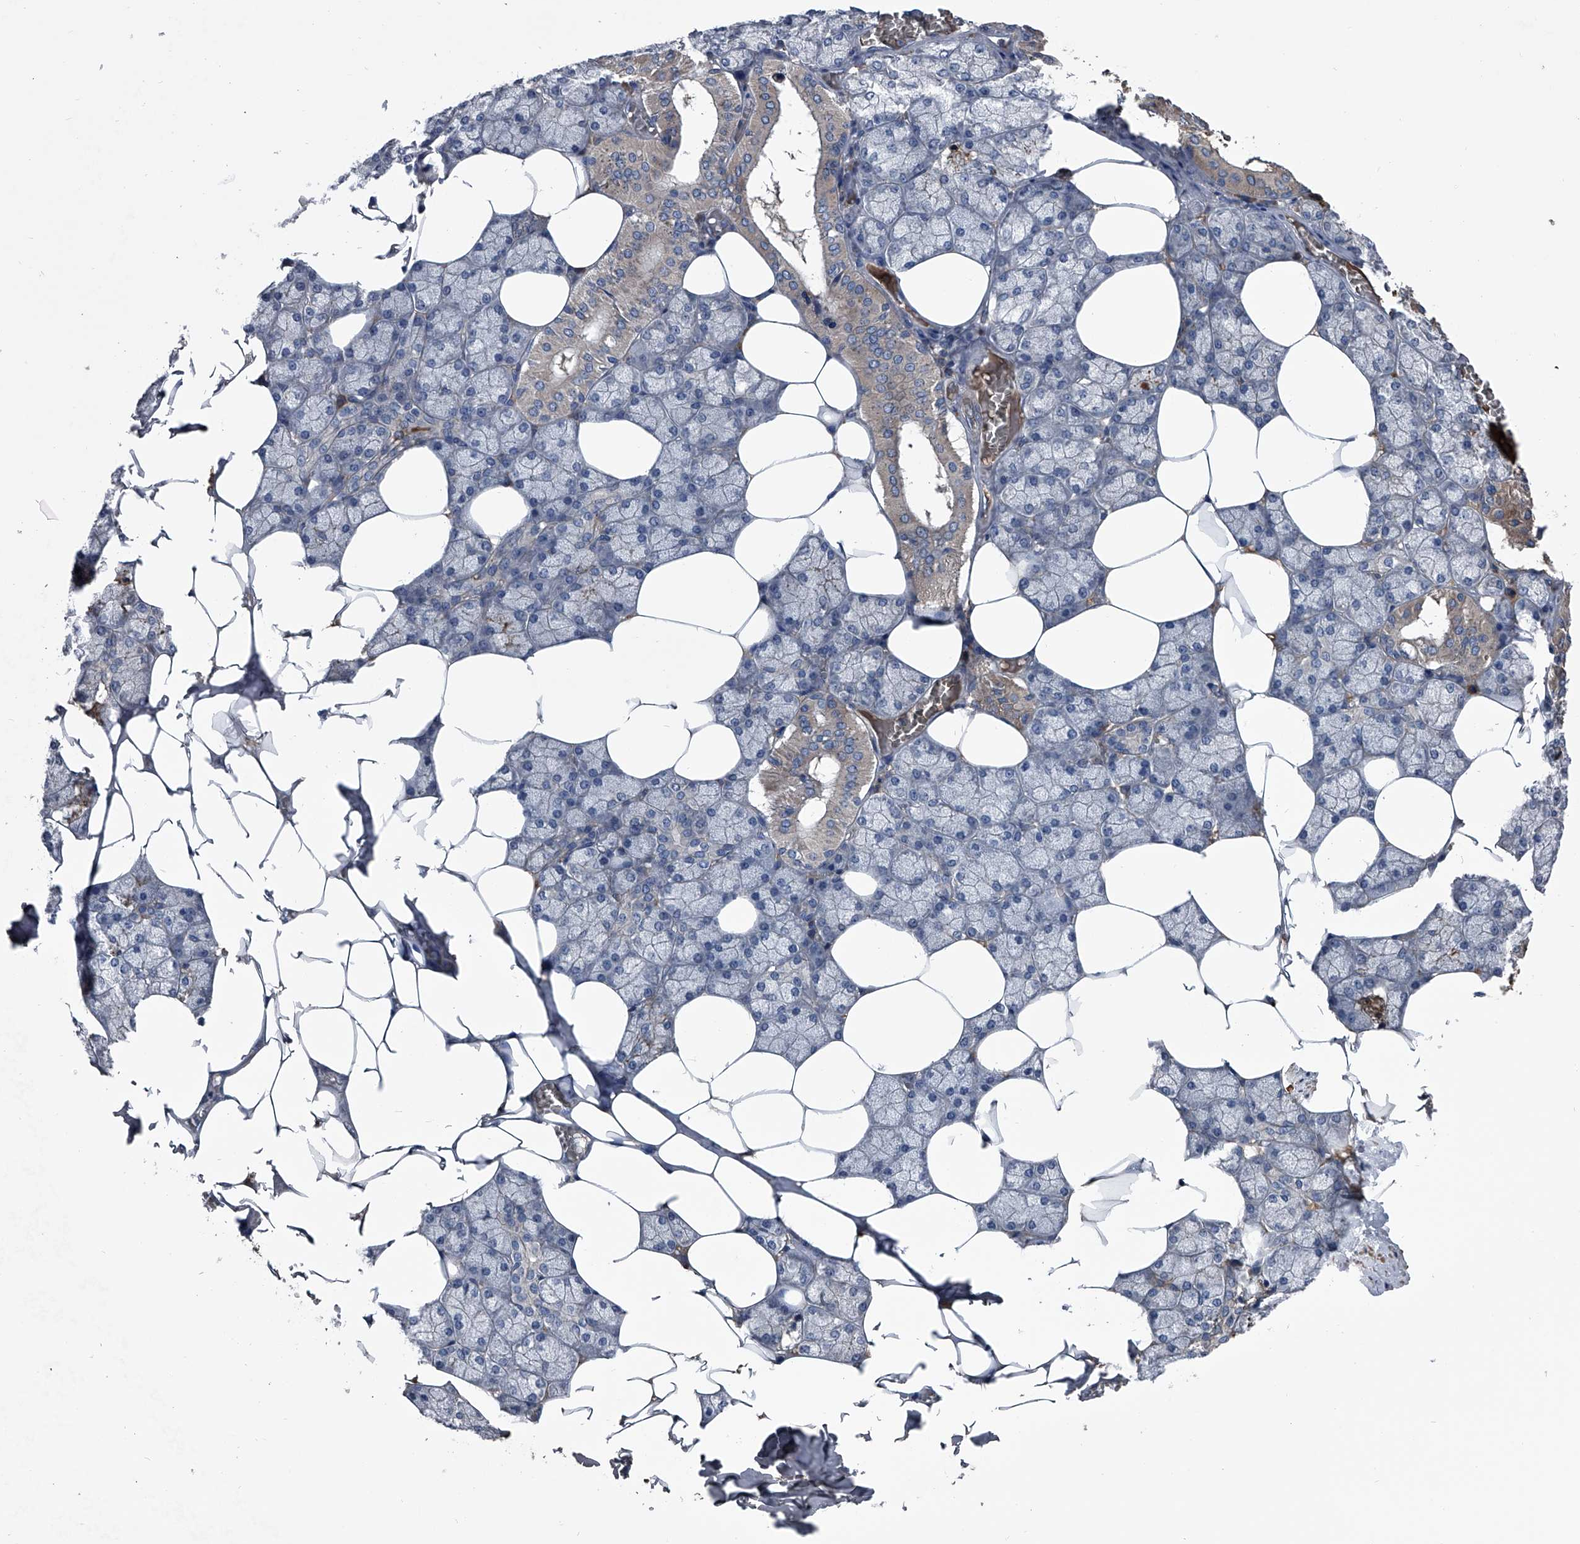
{"staining": {"intensity": "moderate", "quantity": "<25%", "location": "cytoplasmic/membranous"}, "tissue": "salivary gland", "cell_type": "Glandular cells", "image_type": "normal", "snomed": [{"axis": "morphology", "description": "Normal tissue, NOS"}, {"axis": "topography", "description": "Salivary gland"}], "caption": "Benign salivary gland shows moderate cytoplasmic/membranous expression in approximately <25% of glandular cells, visualized by immunohistochemistry. (DAB (3,3'-diaminobenzidine) IHC, brown staining for protein, blue staining for nuclei).", "gene": "KIF13A", "patient": {"sex": "male", "age": 62}}